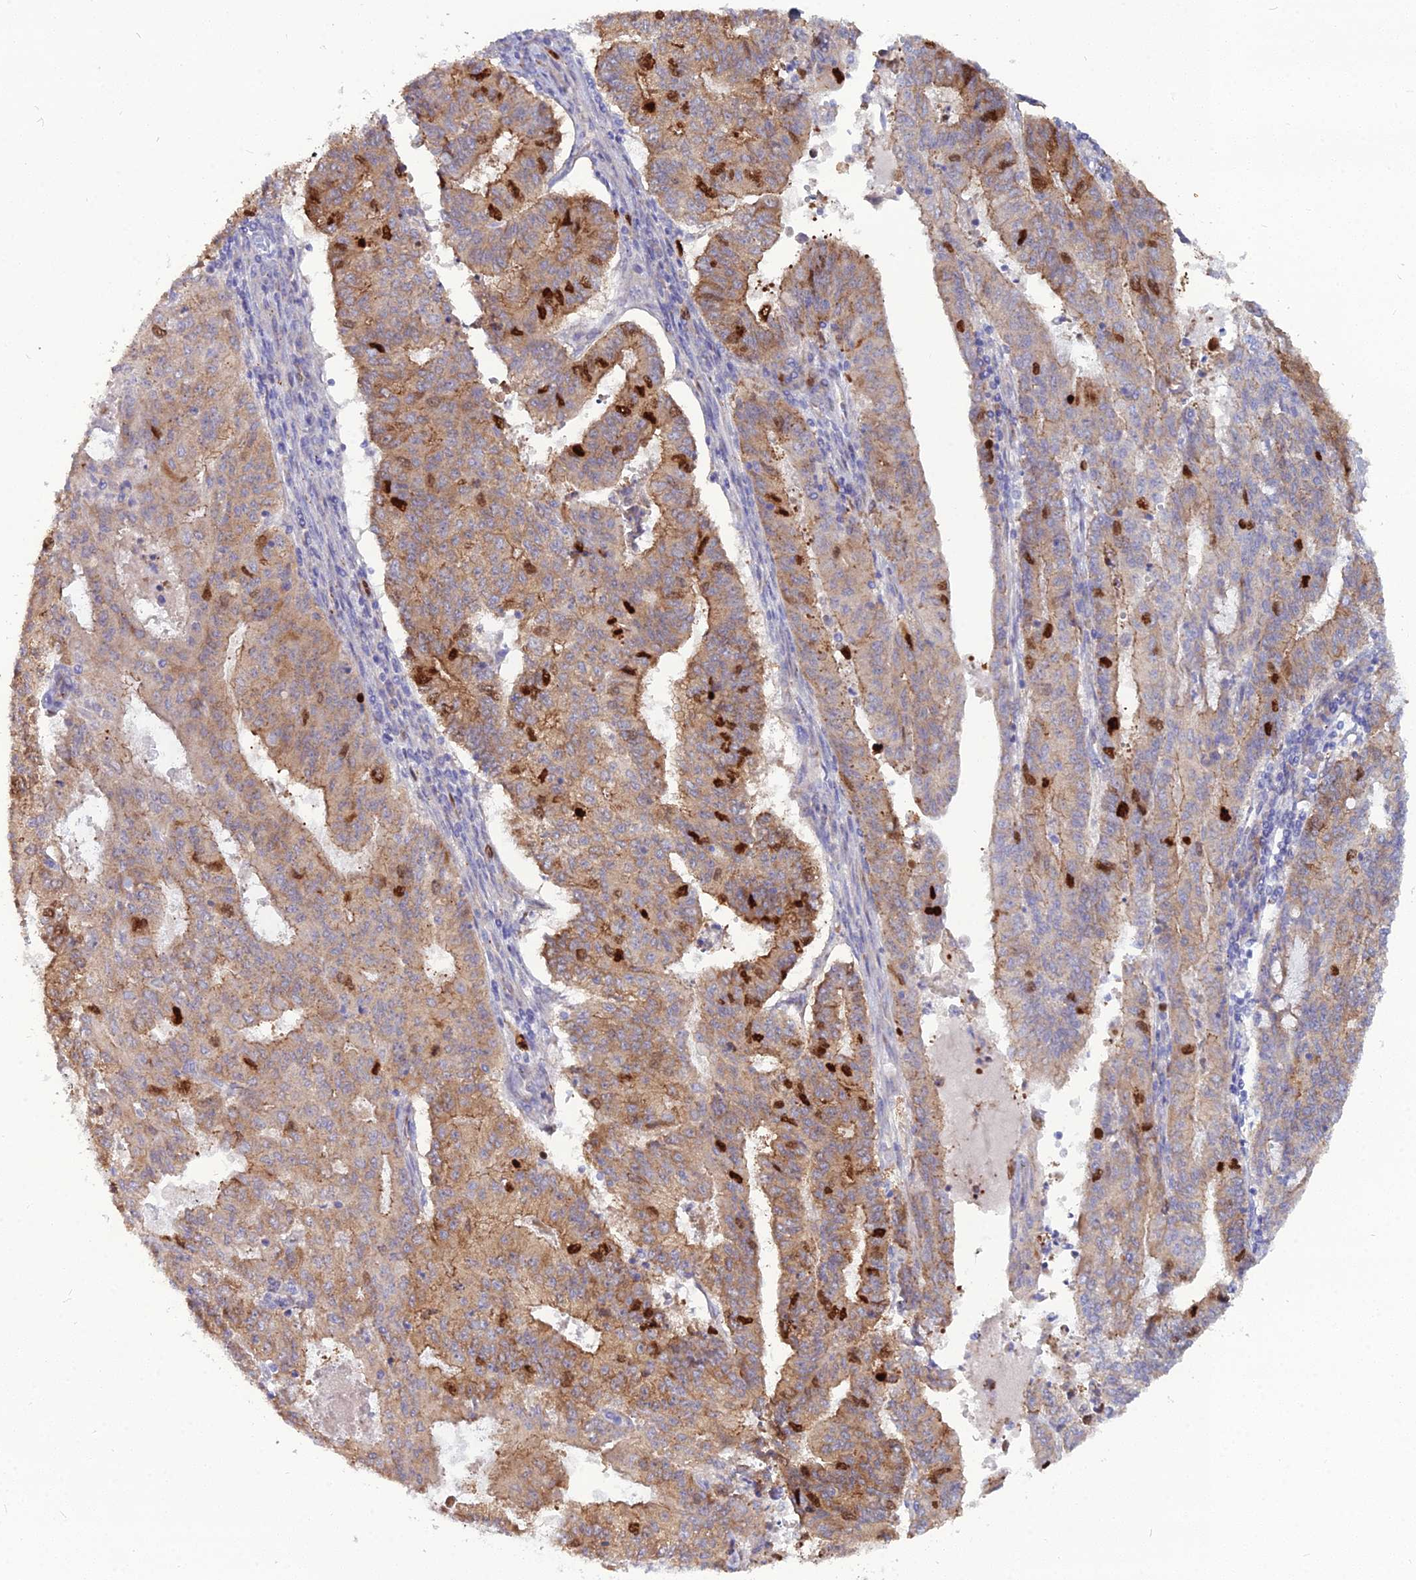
{"staining": {"intensity": "strong", "quantity": "25%-75%", "location": "cytoplasmic/membranous,nuclear"}, "tissue": "endometrial cancer", "cell_type": "Tumor cells", "image_type": "cancer", "snomed": [{"axis": "morphology", "description": "Adenocarcinoma, NOS"}, {"axis": "topography", "description": "Endometrium"}], "caption": "There is high levels of strong cytoplasmic/membranous and nuclear expression in tumor cells of adenocarcinoma (endometrial), as demonstrated by immunohistochemical staining (brown color).", "gene": "NUSAP1", "patient": {"sex": "female", "age": 59}}